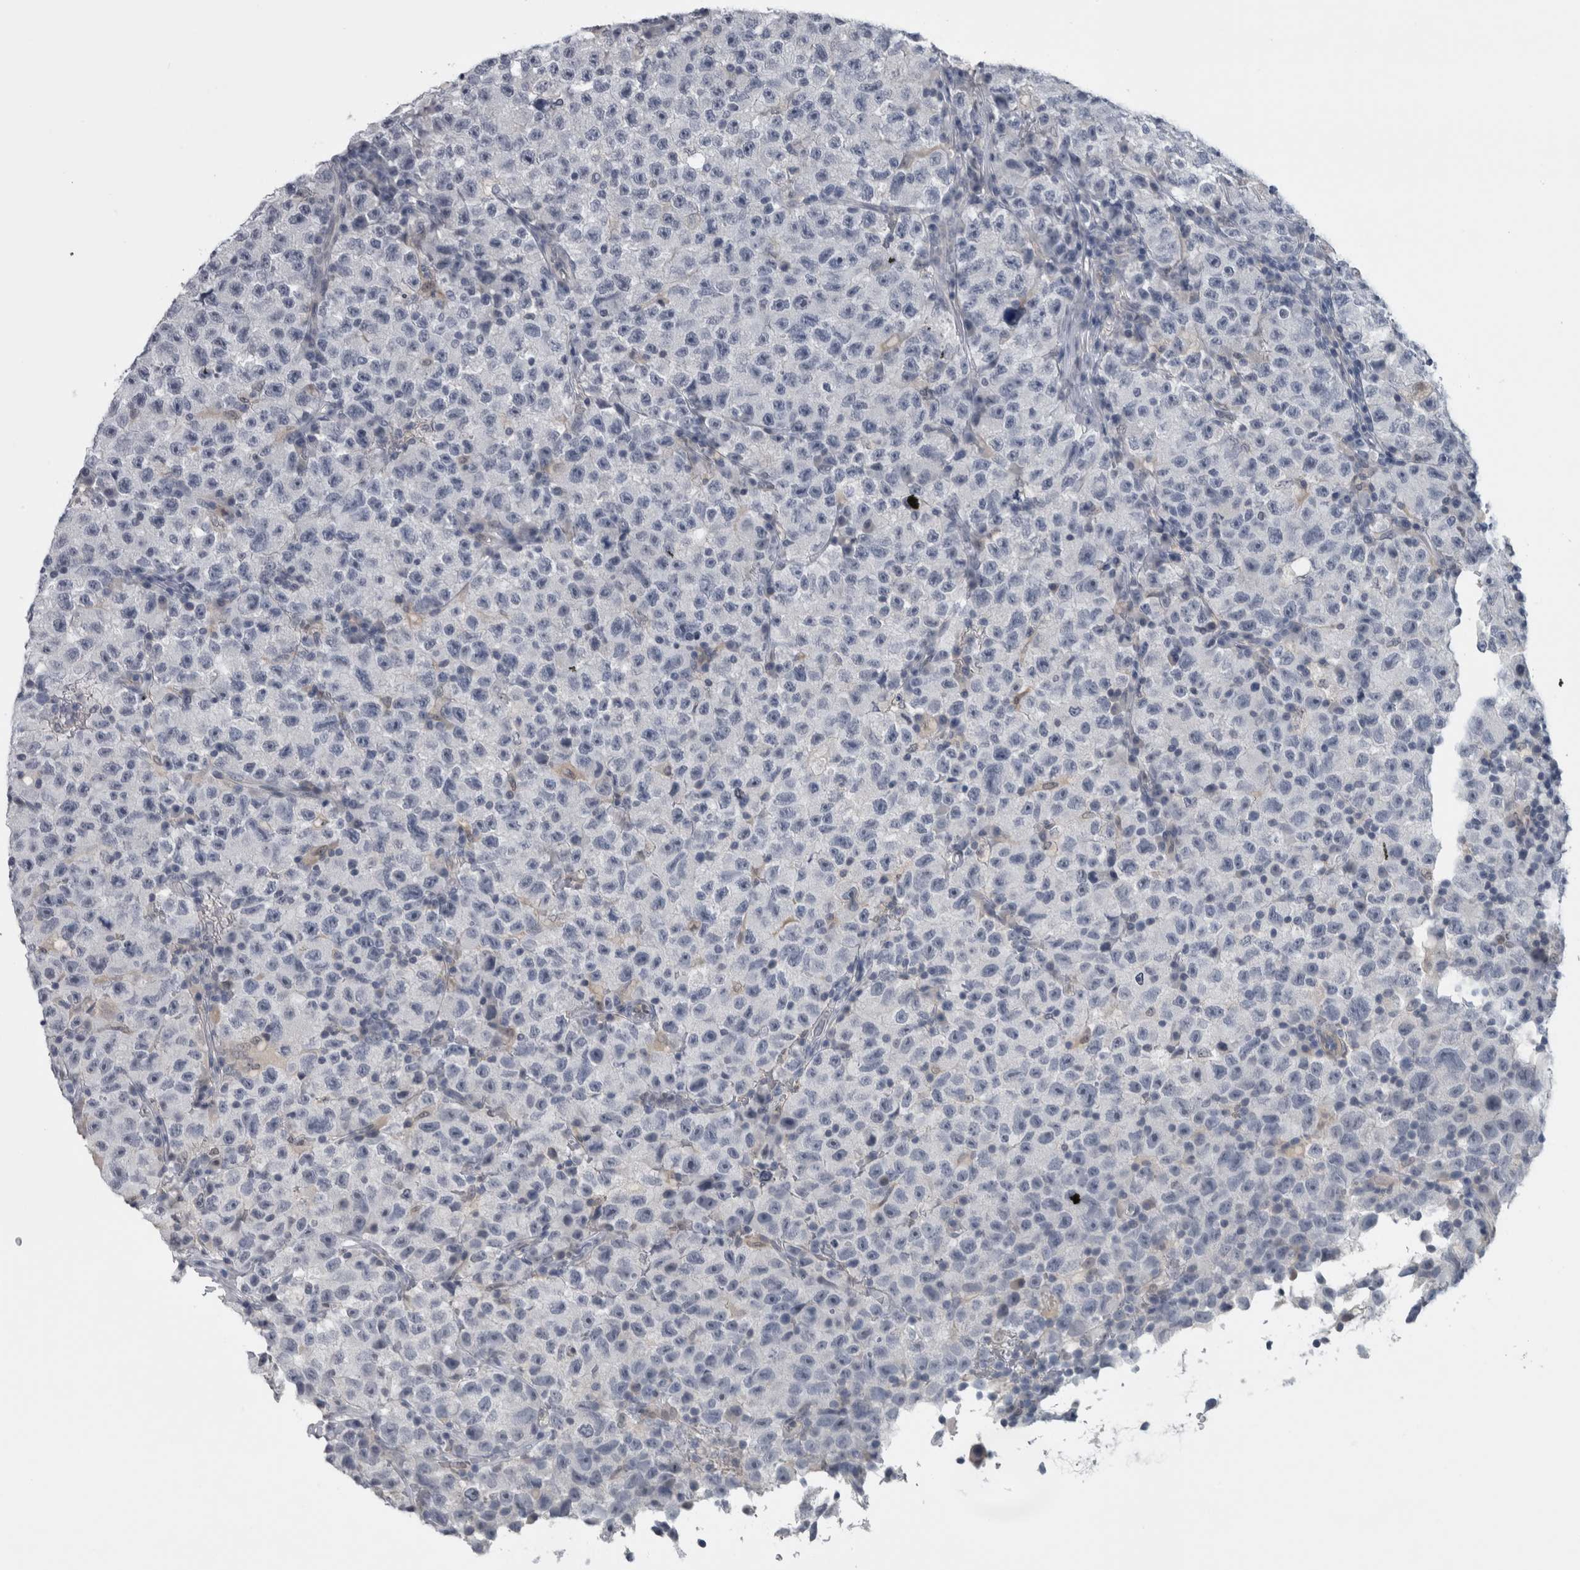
{"staining": {"intensity": "negative", "quantity": "none", "location": "none"}, "tissue": "testis cancer", "cell_type": "Tumor cells", "image_type": "cancer", "snomed": [{"axis": "morphology", "description": "Seminoma, NOS"}, {"axis": "topography", "description": "Testis"}], "caption": "Immunohistochemistry (IHC) photomicrograph of human seminoma (testis) stained for a protein (brown), which reveals no positivity in tumor cells.", "gene": "NAPRT", "patient": {"sex": "male", "age": 22}}